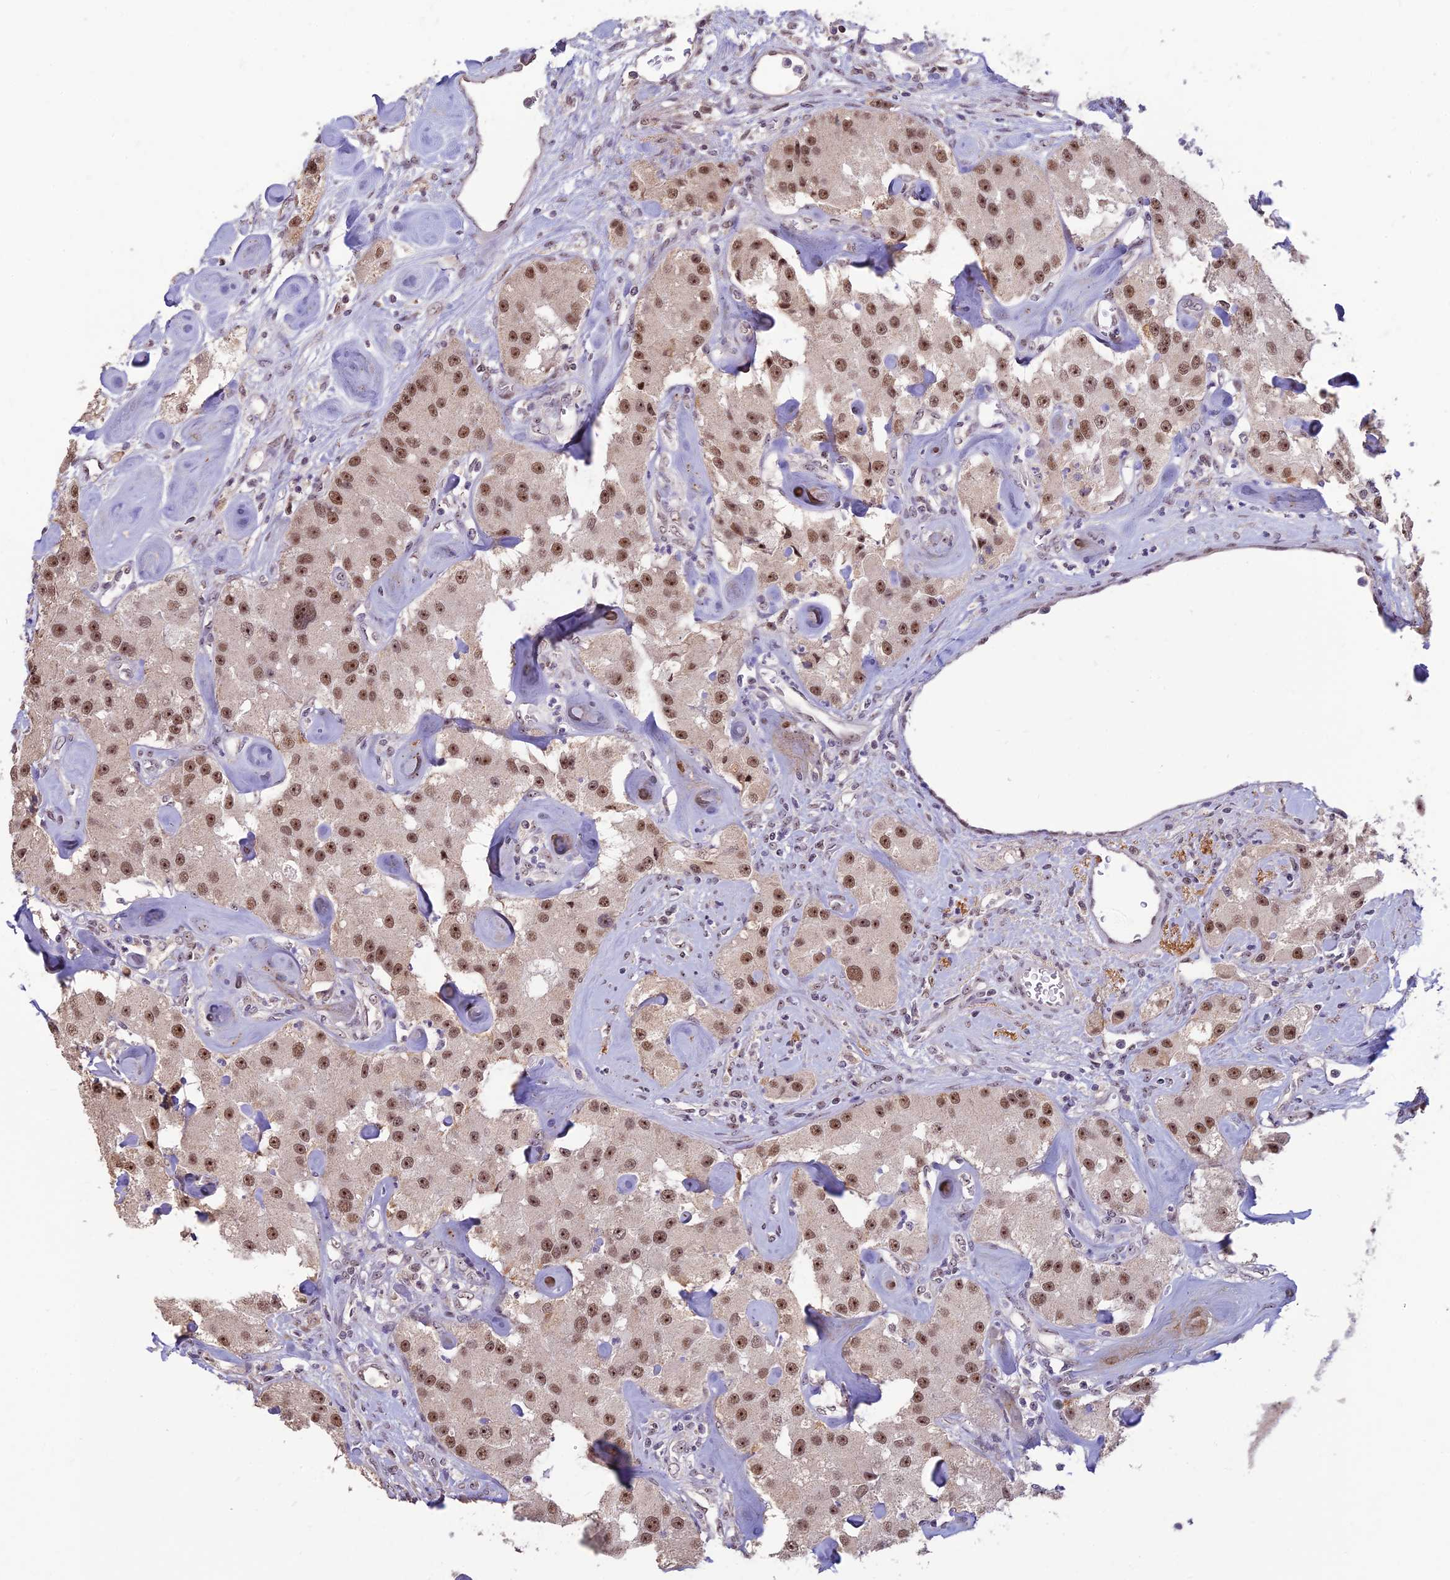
{"staining": {"intensity": "moderate", "quantity": ">75%", "location": "nuclear"}, "tissue": "carcinoid", "cell_type": "Tumor cells", "image_type": "cancer", "snomed": [{"axis": "morphology", "description": "Carcinoid, malignant, NOS"}, {"axis": "topography", "description": "Pancreas"}], "caption": "The immunohistochemical stain labels moderate nuclear expression in tumor cells of carcinoid tissue.", "gene": "POLR1G", "patient": {"sex": "male", "age": 41}}